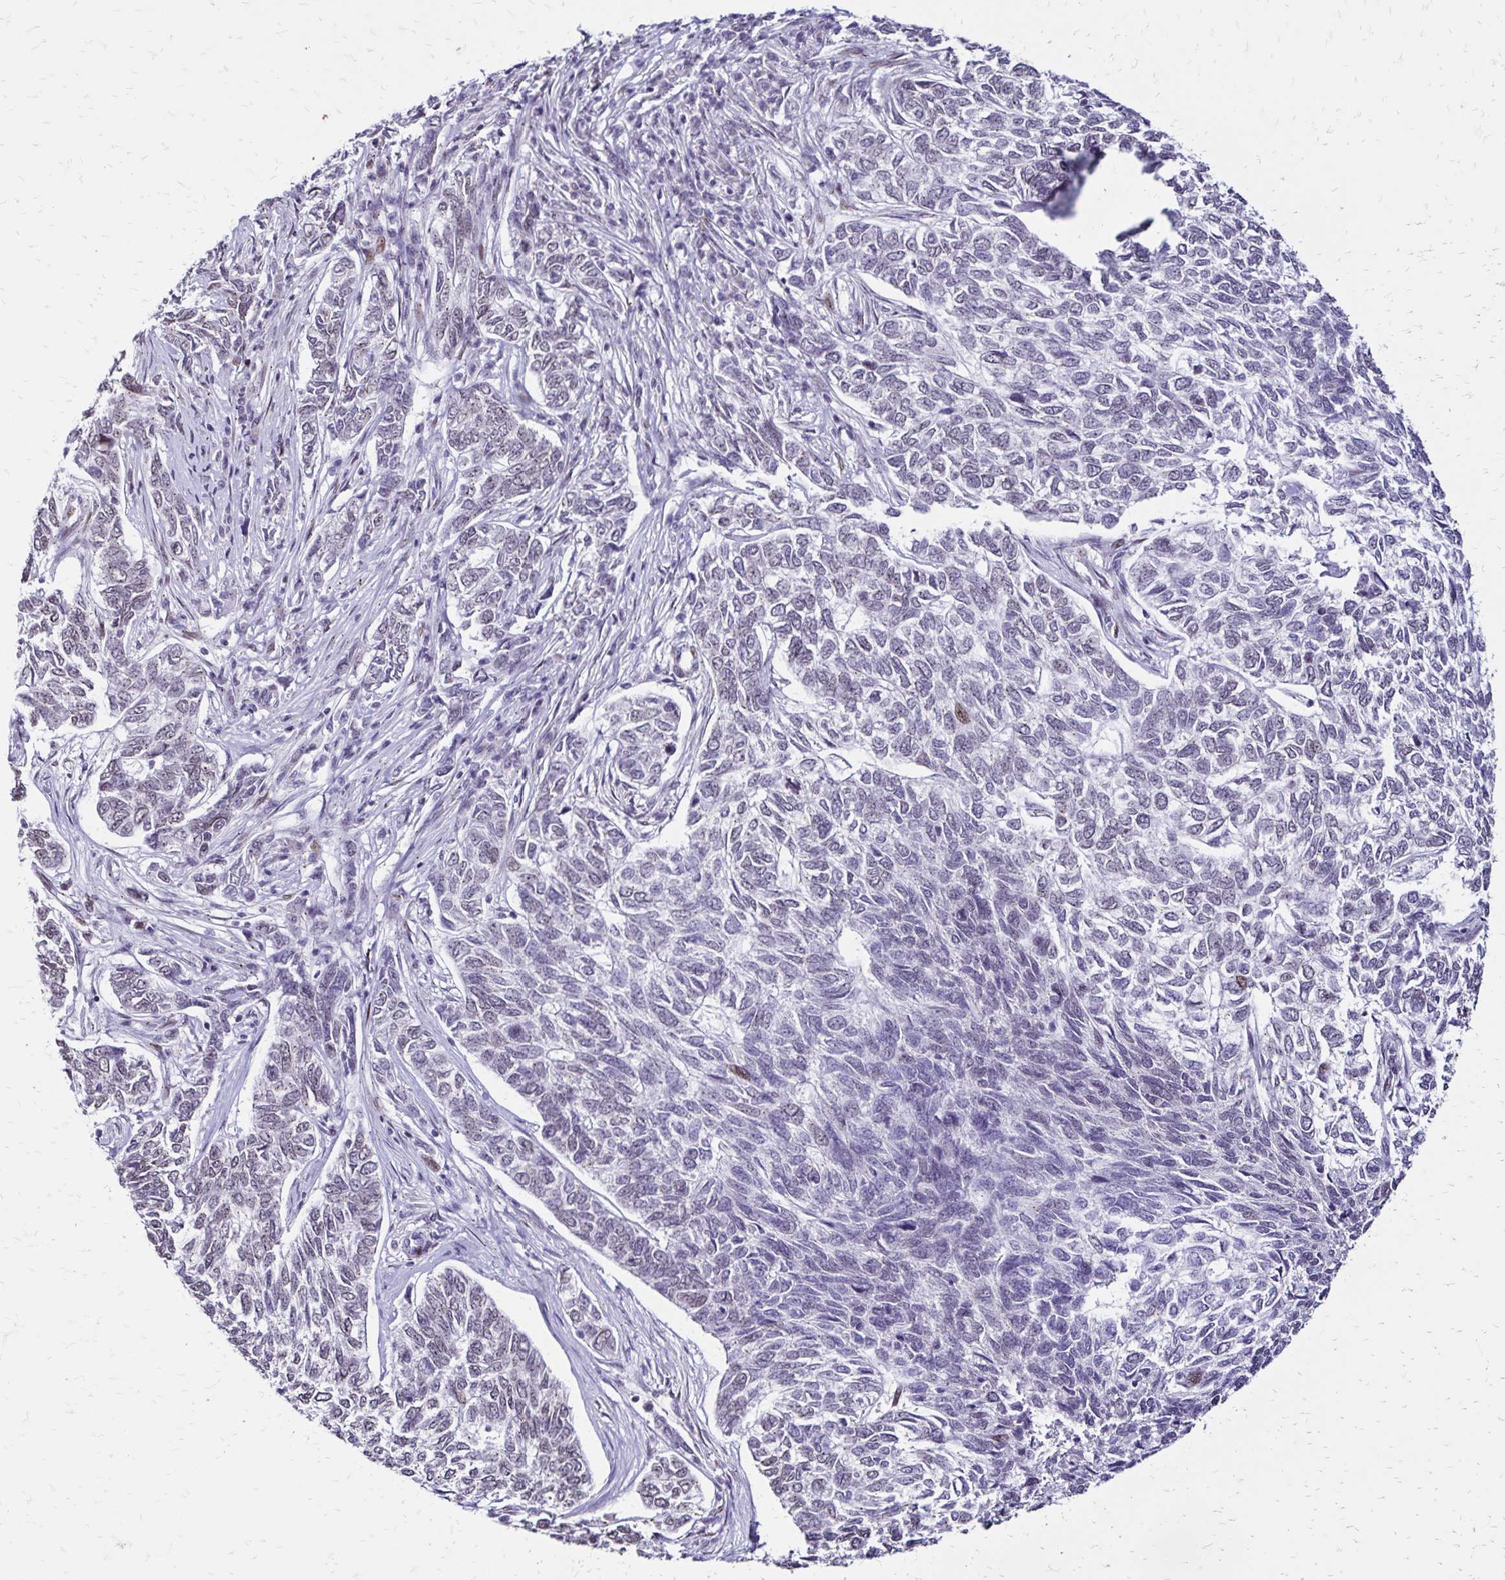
{"staining": {"intensity": "moderate", "quantity": "<25%", "location": "nuclear"}, "tissue": "skin cancer", "cell_type": "Tumor cells", "image_type": "cancer", "snomed": [{"axis": "morphology", "description": "Basal cell carcinoma"}, {"axis": "topography", "description": "Skin"}], "caption": "Immunohistochemistry (IHC) micrograph of neoplastic tissue: basal cell carcinoma (skin) stained using immunohistochemistry demonstrates low levels of moderate protein expression localized specifically in the nuclear of tumor cells, appearing as a nuclear brown color.", "gene": "TOB1", "patient": {"sex": "female", "age": 65}}